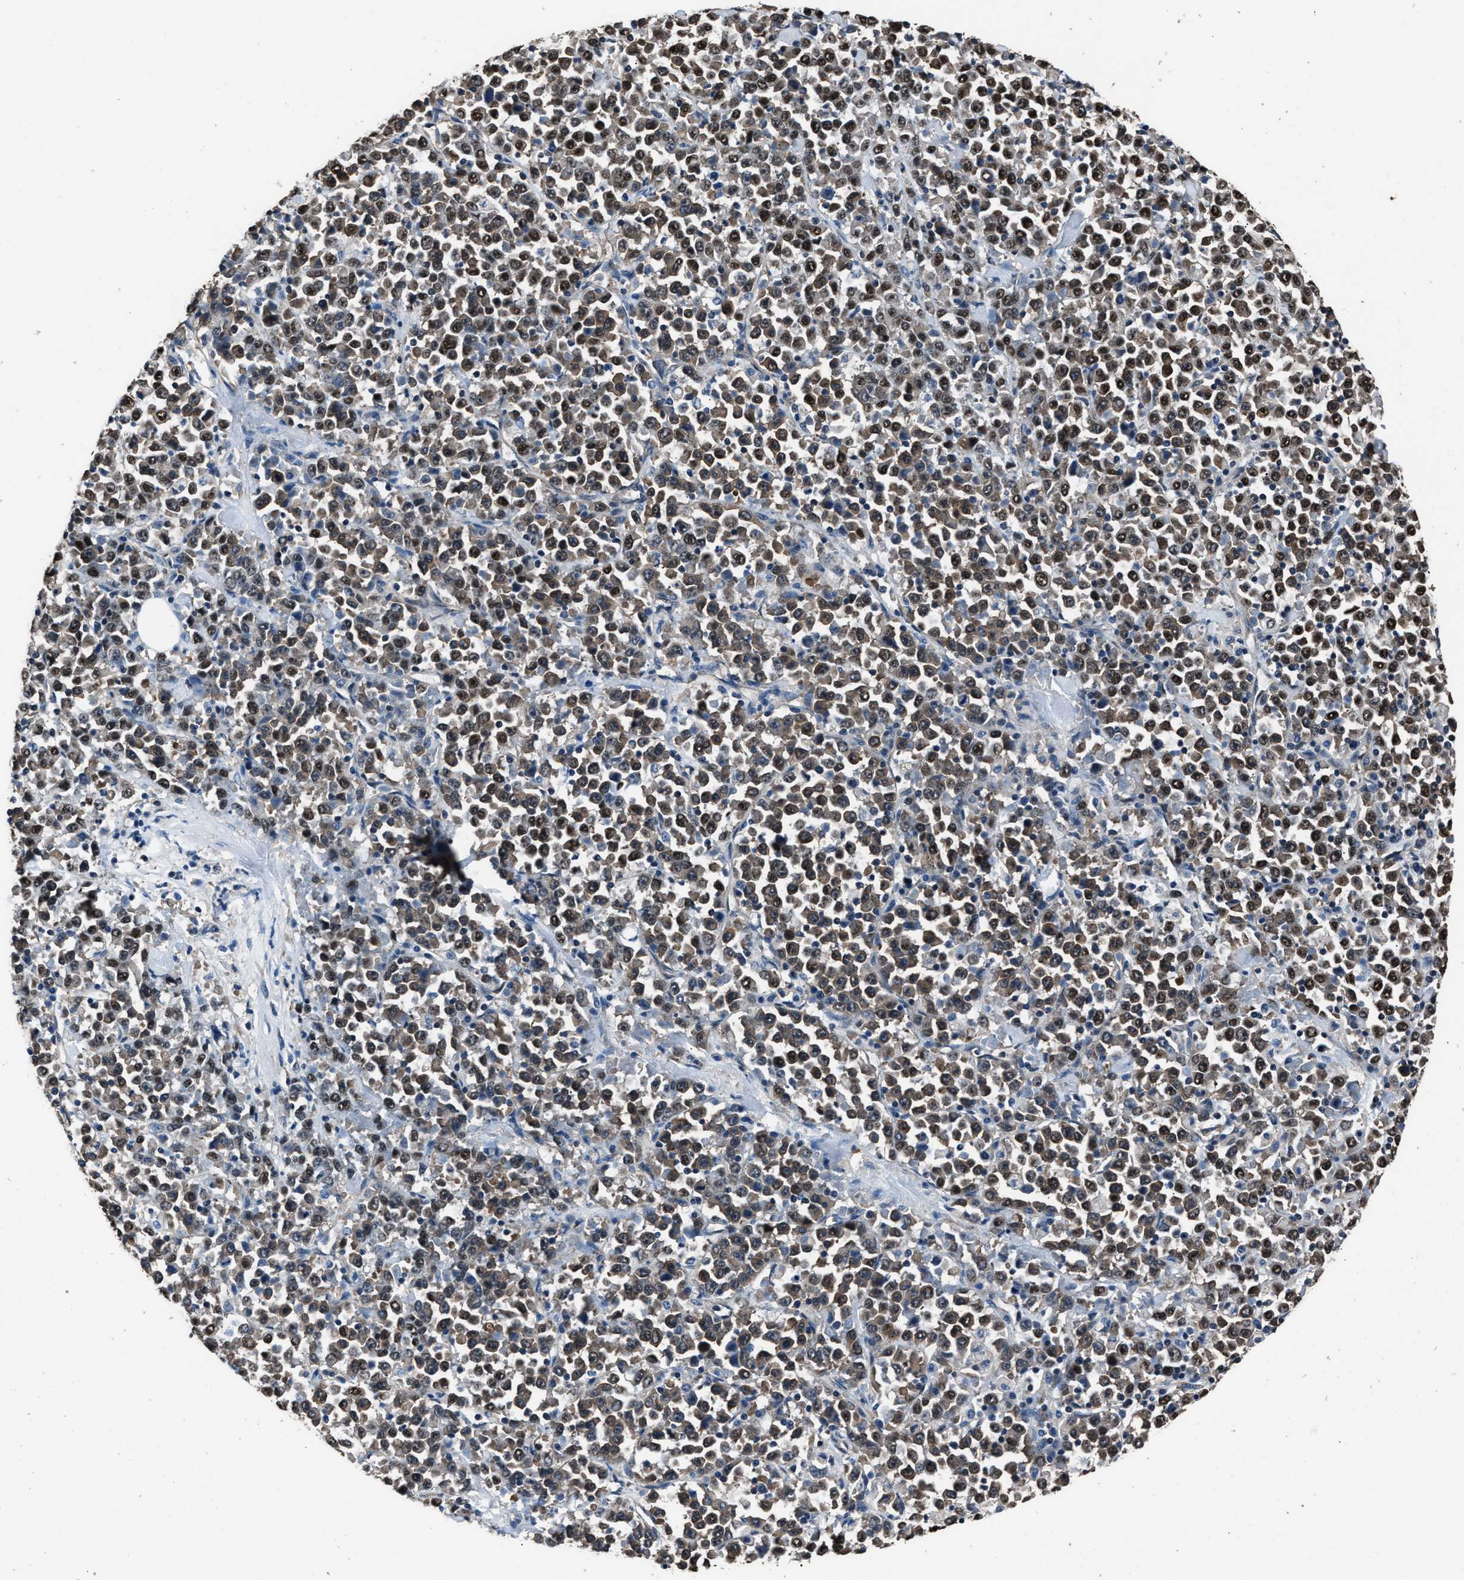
{"staining": {"intensity": "moderate", "quantity": ">75%", "location": "cytoplasmic/membranous,nuclear"}, "tissue": "stomach cancer", "cell_type": "Tumor cells", "image_type": "cancer", "snomed": [{"axis": "morphology", "description": "Normal tissue, NOS"}, {"axis": "morphology", "description": "Adenocarcinoma, NOS"}, {"axis": "topography", "description": "Stomach, upper"}, {"axis": "topography", "description": "Stomach"}], "caption": "IHC (DAB) staining of human adenocarcinoma (stomach) exhibits moderate cytoplasmic/membranous and nuclear protein staining in about >75% of tumor cells.", "gene": "DFFA", "patient": {"sex": "male", "age": 59}}